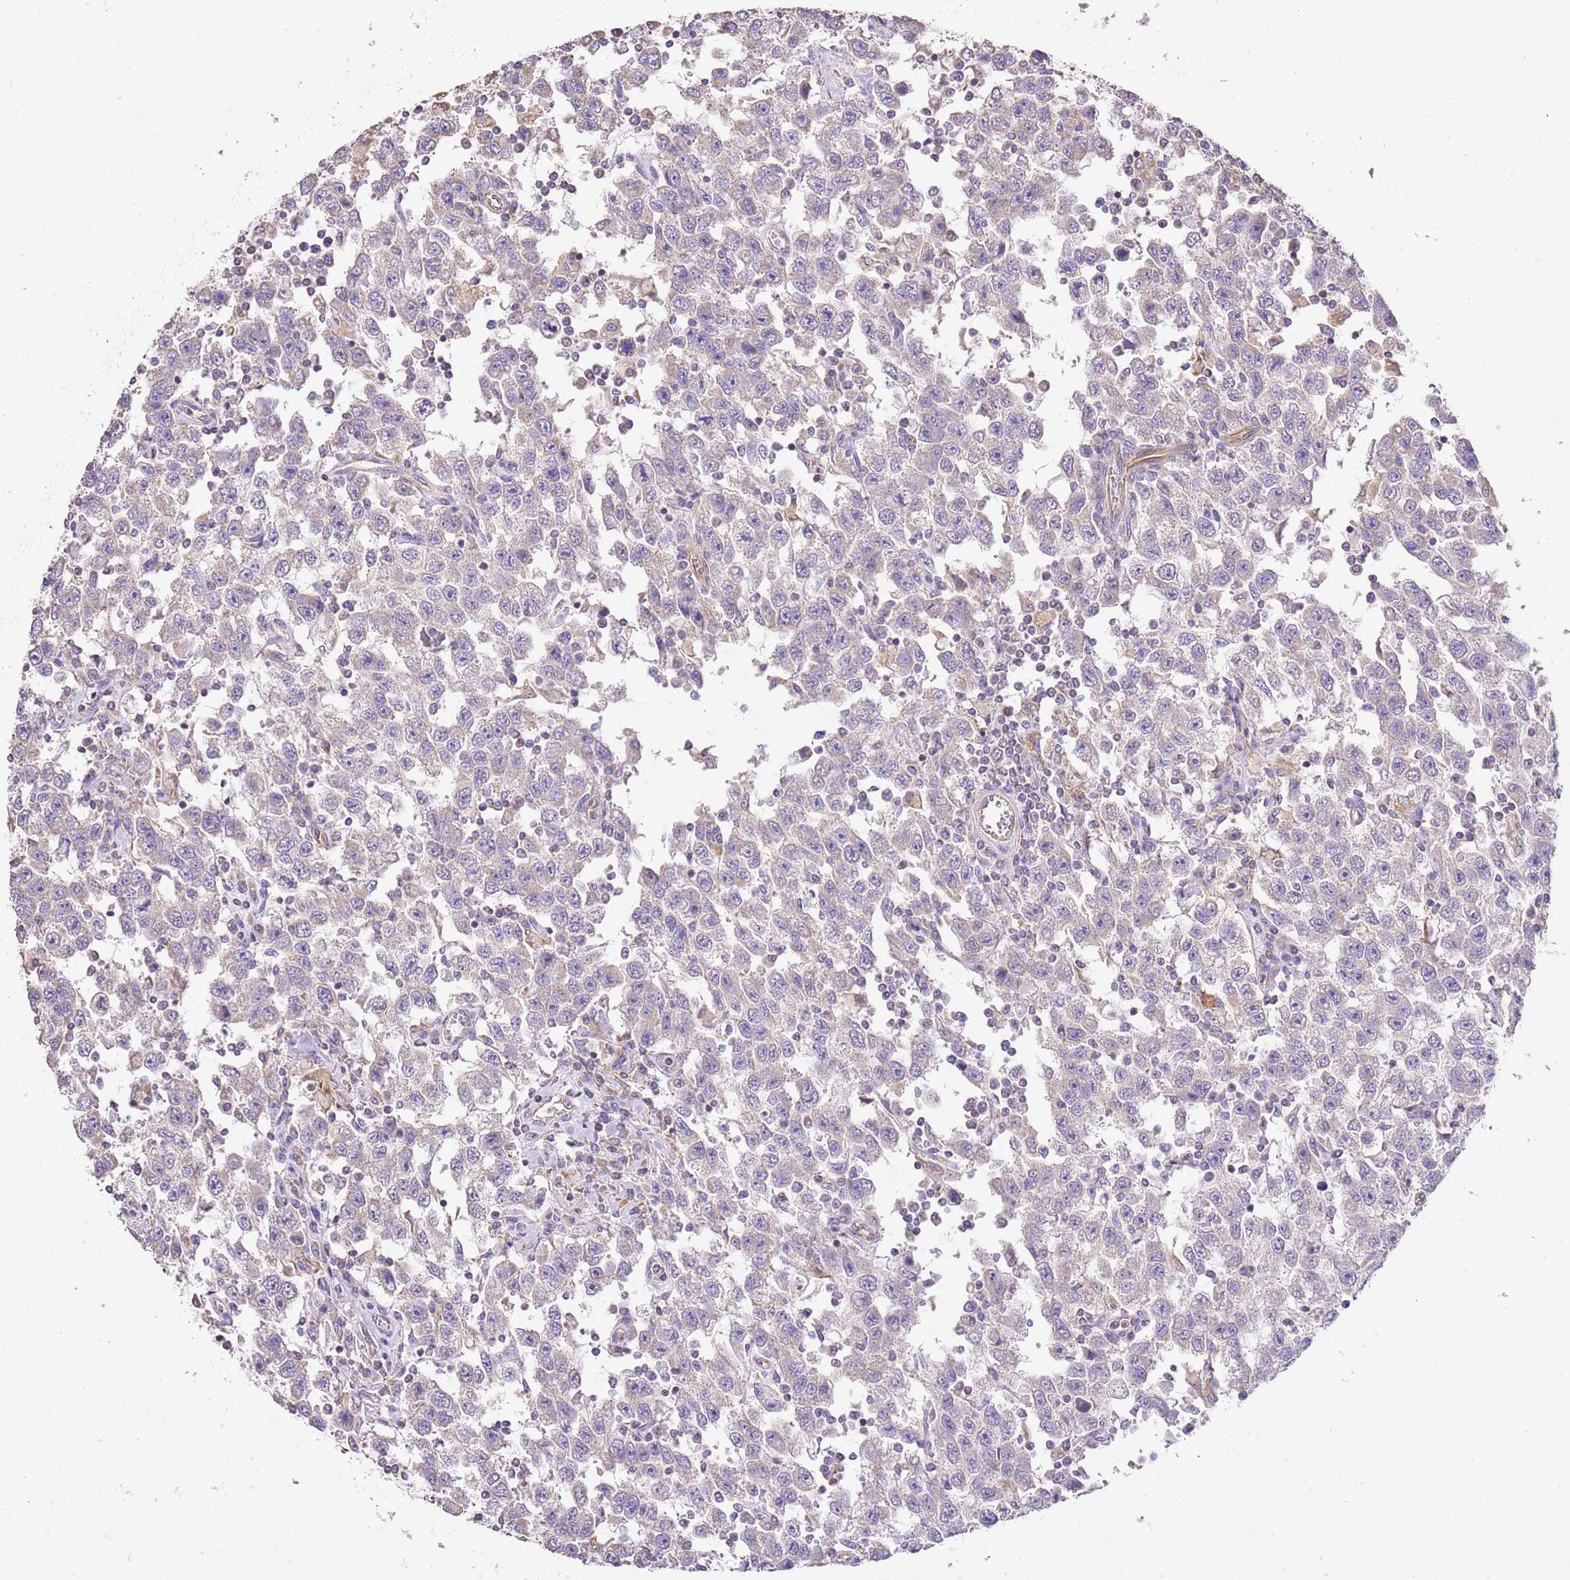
{"staining": {"intensity": "negative", "quantity": "none", "location": "none"}, "tissue": "testis cancer", "cell_type": "Tumor cells", "image_type": "cancer", "snomed": [{"axis": "morphology", "description": "Seminoma, NOS"}, {"axis": "topography", "description": "Testis"}], "caption": "DAB (3,3'-diaminobenzidine) immunohistochemical staining of human testis cancer (seminoma) reveals no significant staining in tumor cells. (Immunohistochemistry, brightfield microscopy, high magnification).", "gene": "DOCK9", "patient": {"sex": "male", "age": 41}}